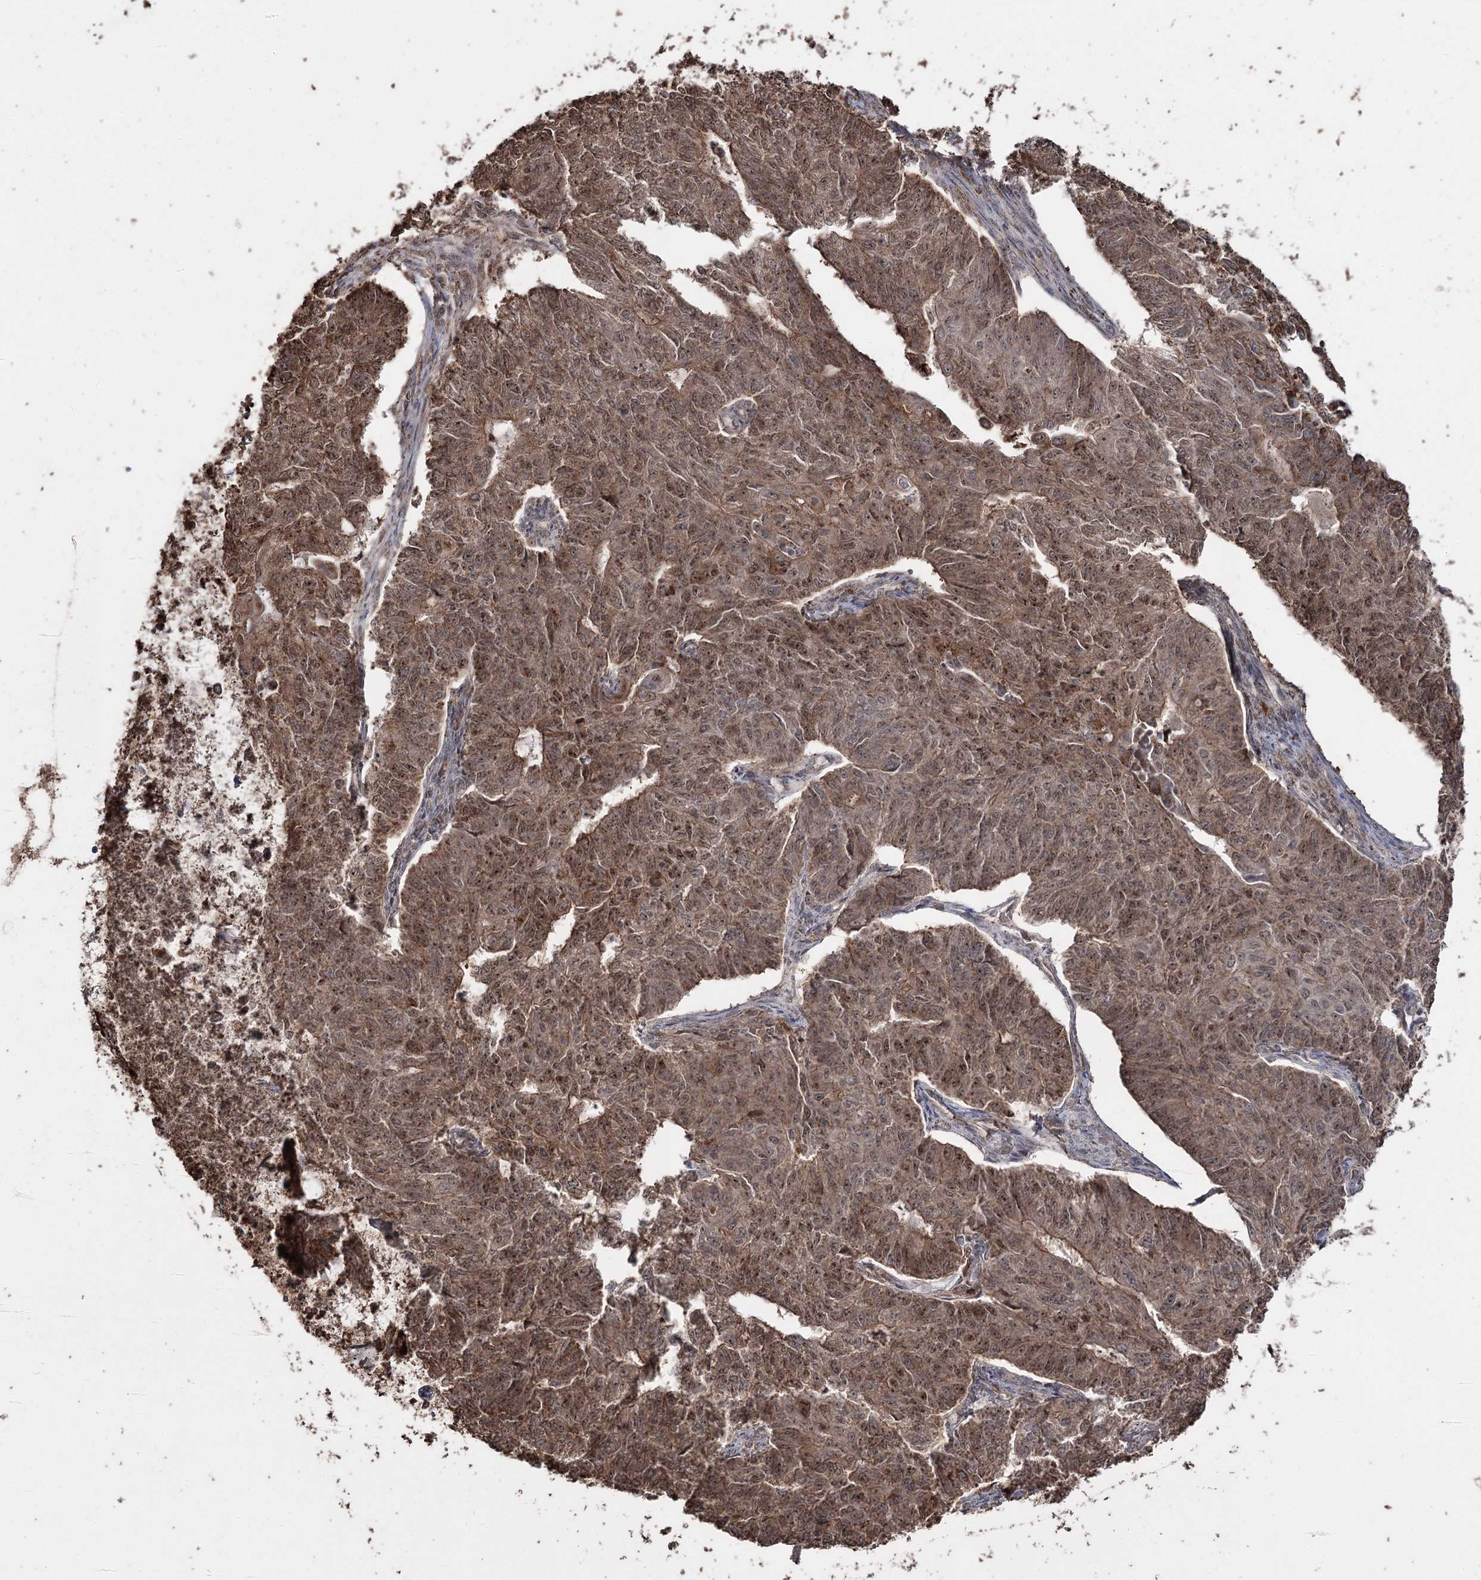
{"staining": {"intensity": "moderate", "quantity": ">75%", "location": "cytoplasmic/membranous,nuclear"}, "tissue": "endometrial cancer", "cell_type": "Tumor cells", "image_type": "cancer", "snomed": [{"axis": "morphology", "description": "Adenocarcinoma, NOS"}, {"axis": "topography", "description": "Endometrium"}], "caption": "A high-resolution photomicrograph shows immunohistochemistry (IHC) staining of adenocarcinoma (endometrial), which shows moderate cytoplasmic/membranous and nuclear expression in approximately >75% of tumor cells. Ihc stains the protein of interest in brown and the nuclei are stained blue.", "gene": "SLF2", "patient": {"sex": "female", "age": 32}}